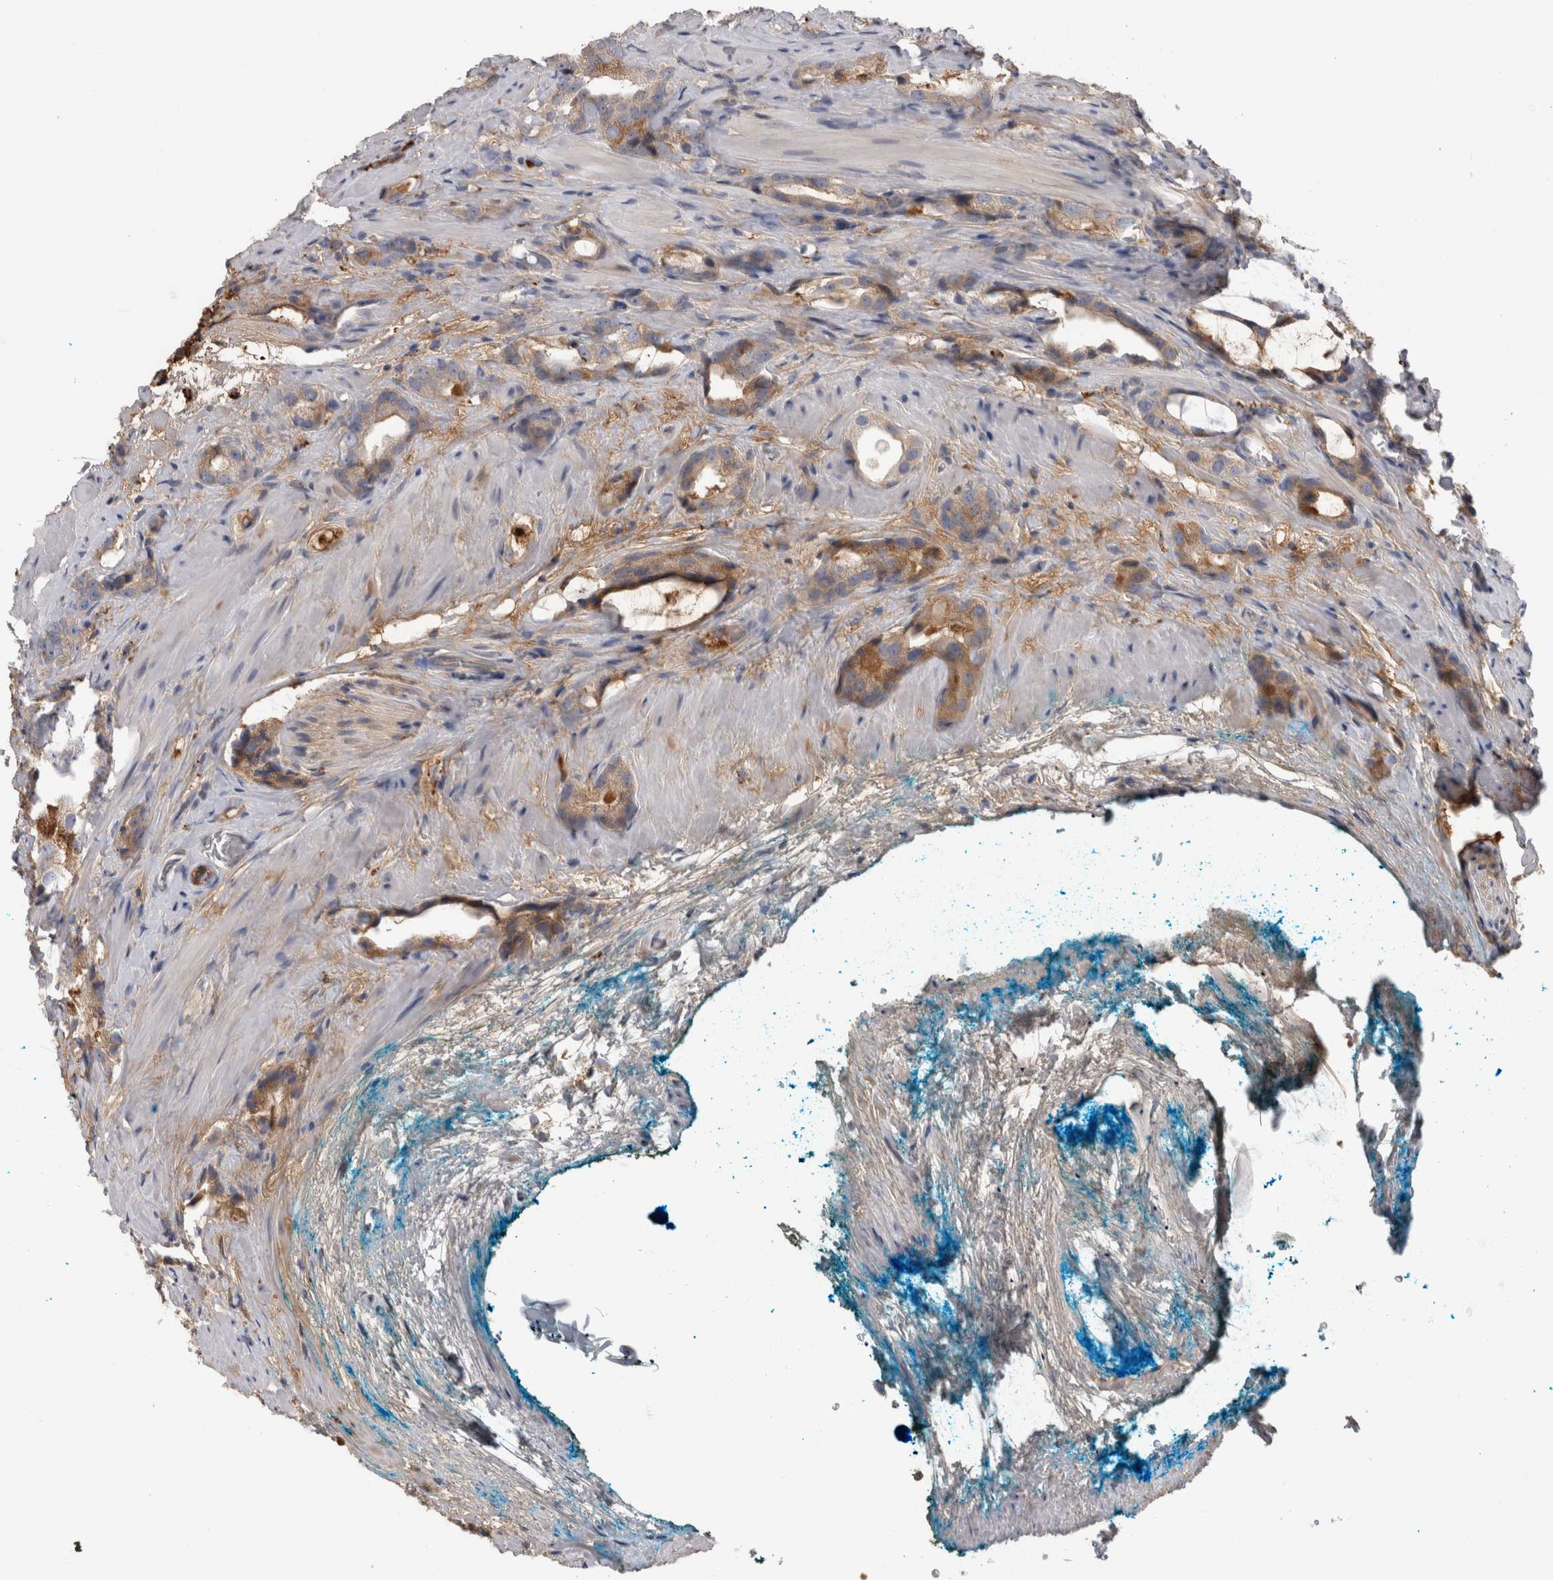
{"staining": {"intensity": "moderate", "quantity": "25%-75%", "location": "cytoplasmic/membranous"}, "tissue": "prostate cancer", "cell_type": "Tumor cells", "image_type": "cancer", "snomed": [{"axis": "morphology", "description": "Adenocarcinoma, High grade"}, {"axis": "topography", "description": "Prostate"}], "caption": "DAB immunohistochemical staining of high-grade adenocarcinoma (prostate) displays moderate cytoplasmic/membranous protein positivity in approximately 25%-75% of tumor cells.", "gene": "TBCE", "patient": {"sex": "male", "age": 63}}